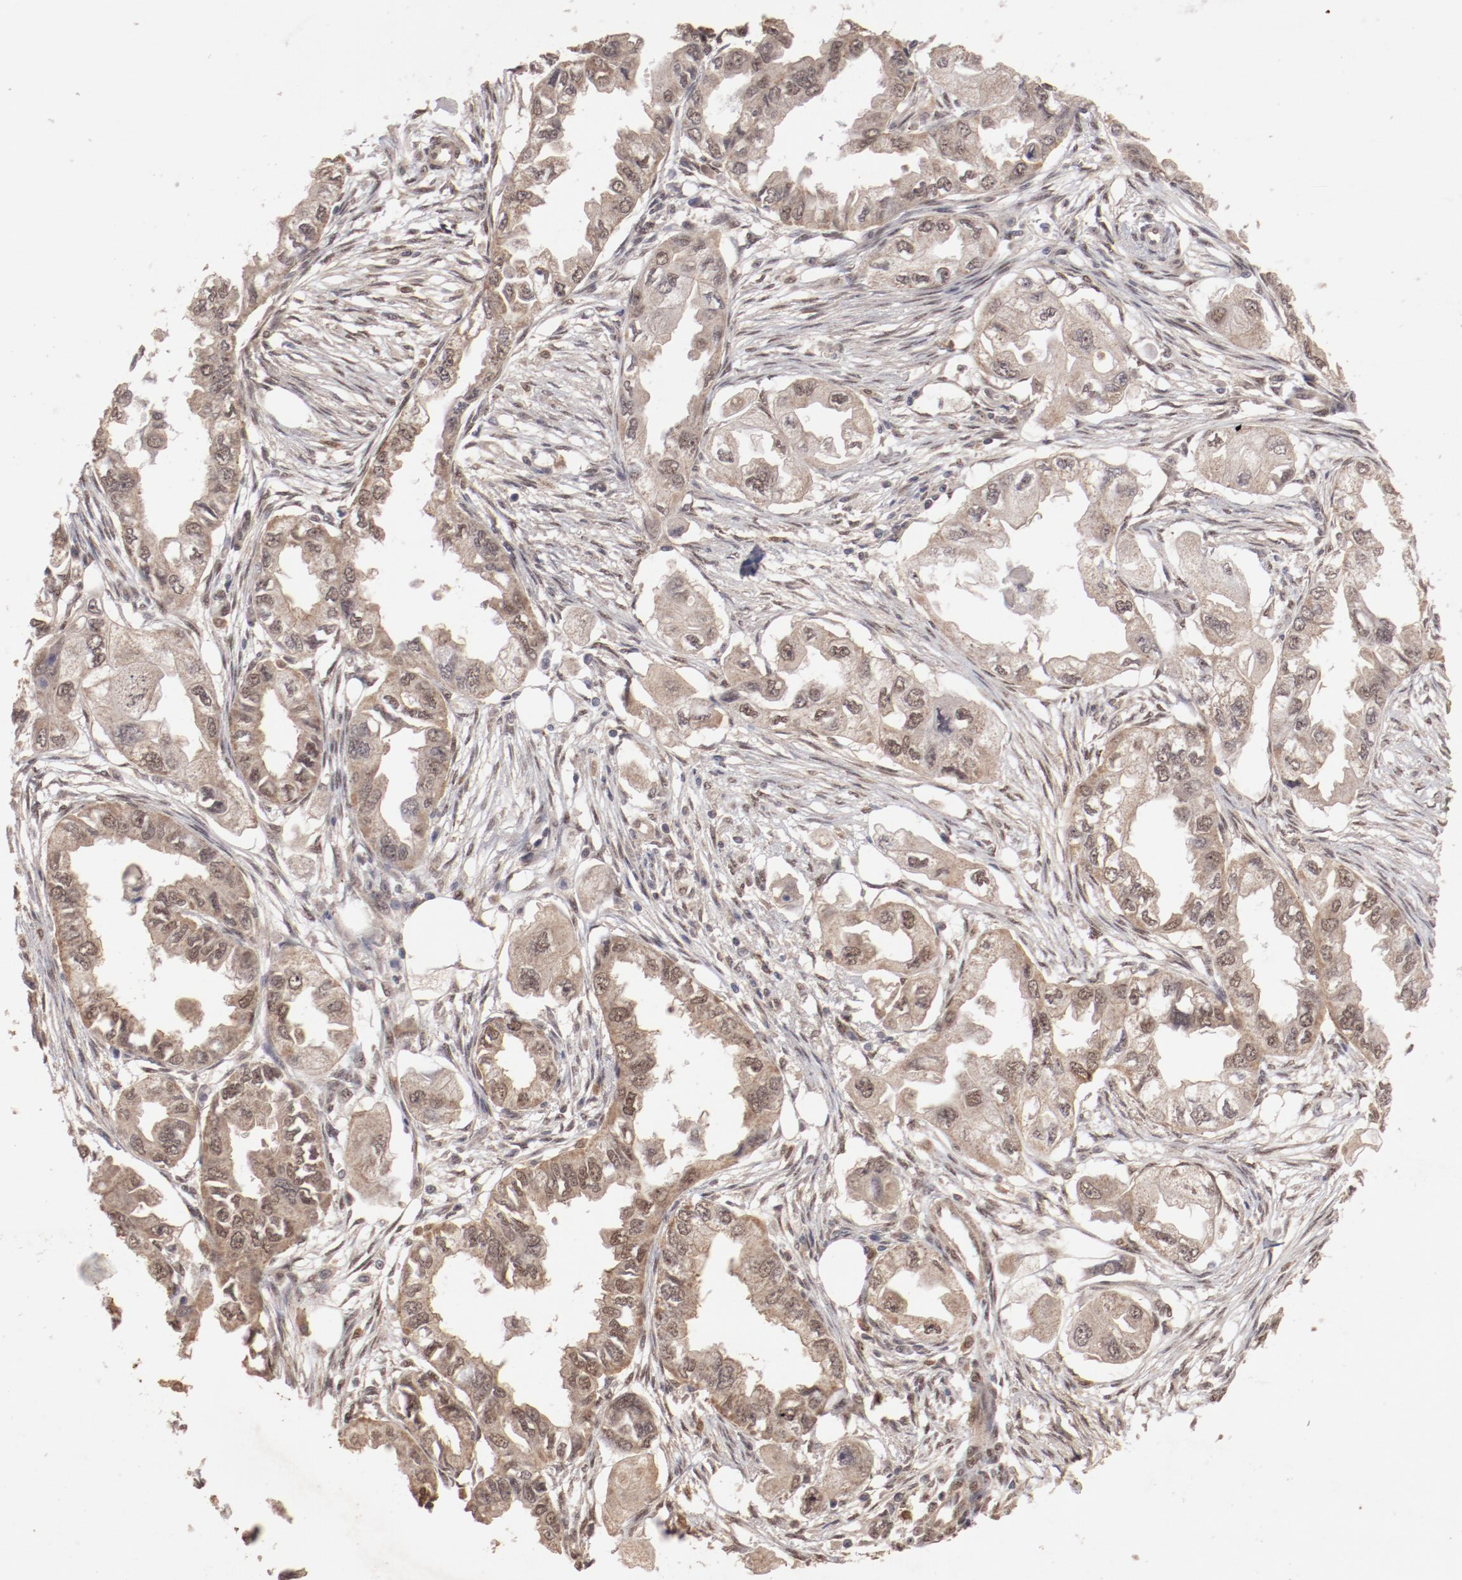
{"staining": {"intensity": "weak", "quantity": ">75%", "location": "cytoplasmic/membranous,nuclear"}, "tissue": "endometrial cancer", "cell_type": "Tumor cells", "image_type": "cancer", "snomed": [{"axis": "morphology", "description": "Adenocarcinoma, NOS"}, {"axis": "topography", "description": "Endometrium"}], "caption": "Brown immunohistochemical staining in human endometrial cancer (adenocarcinoma) exhibits weak cytoplasmic/membranous and nuclear positivity in about >75% of tumor cells.", "gene": "CLOCK", "patient": {"sex": "female", "age": 67}}